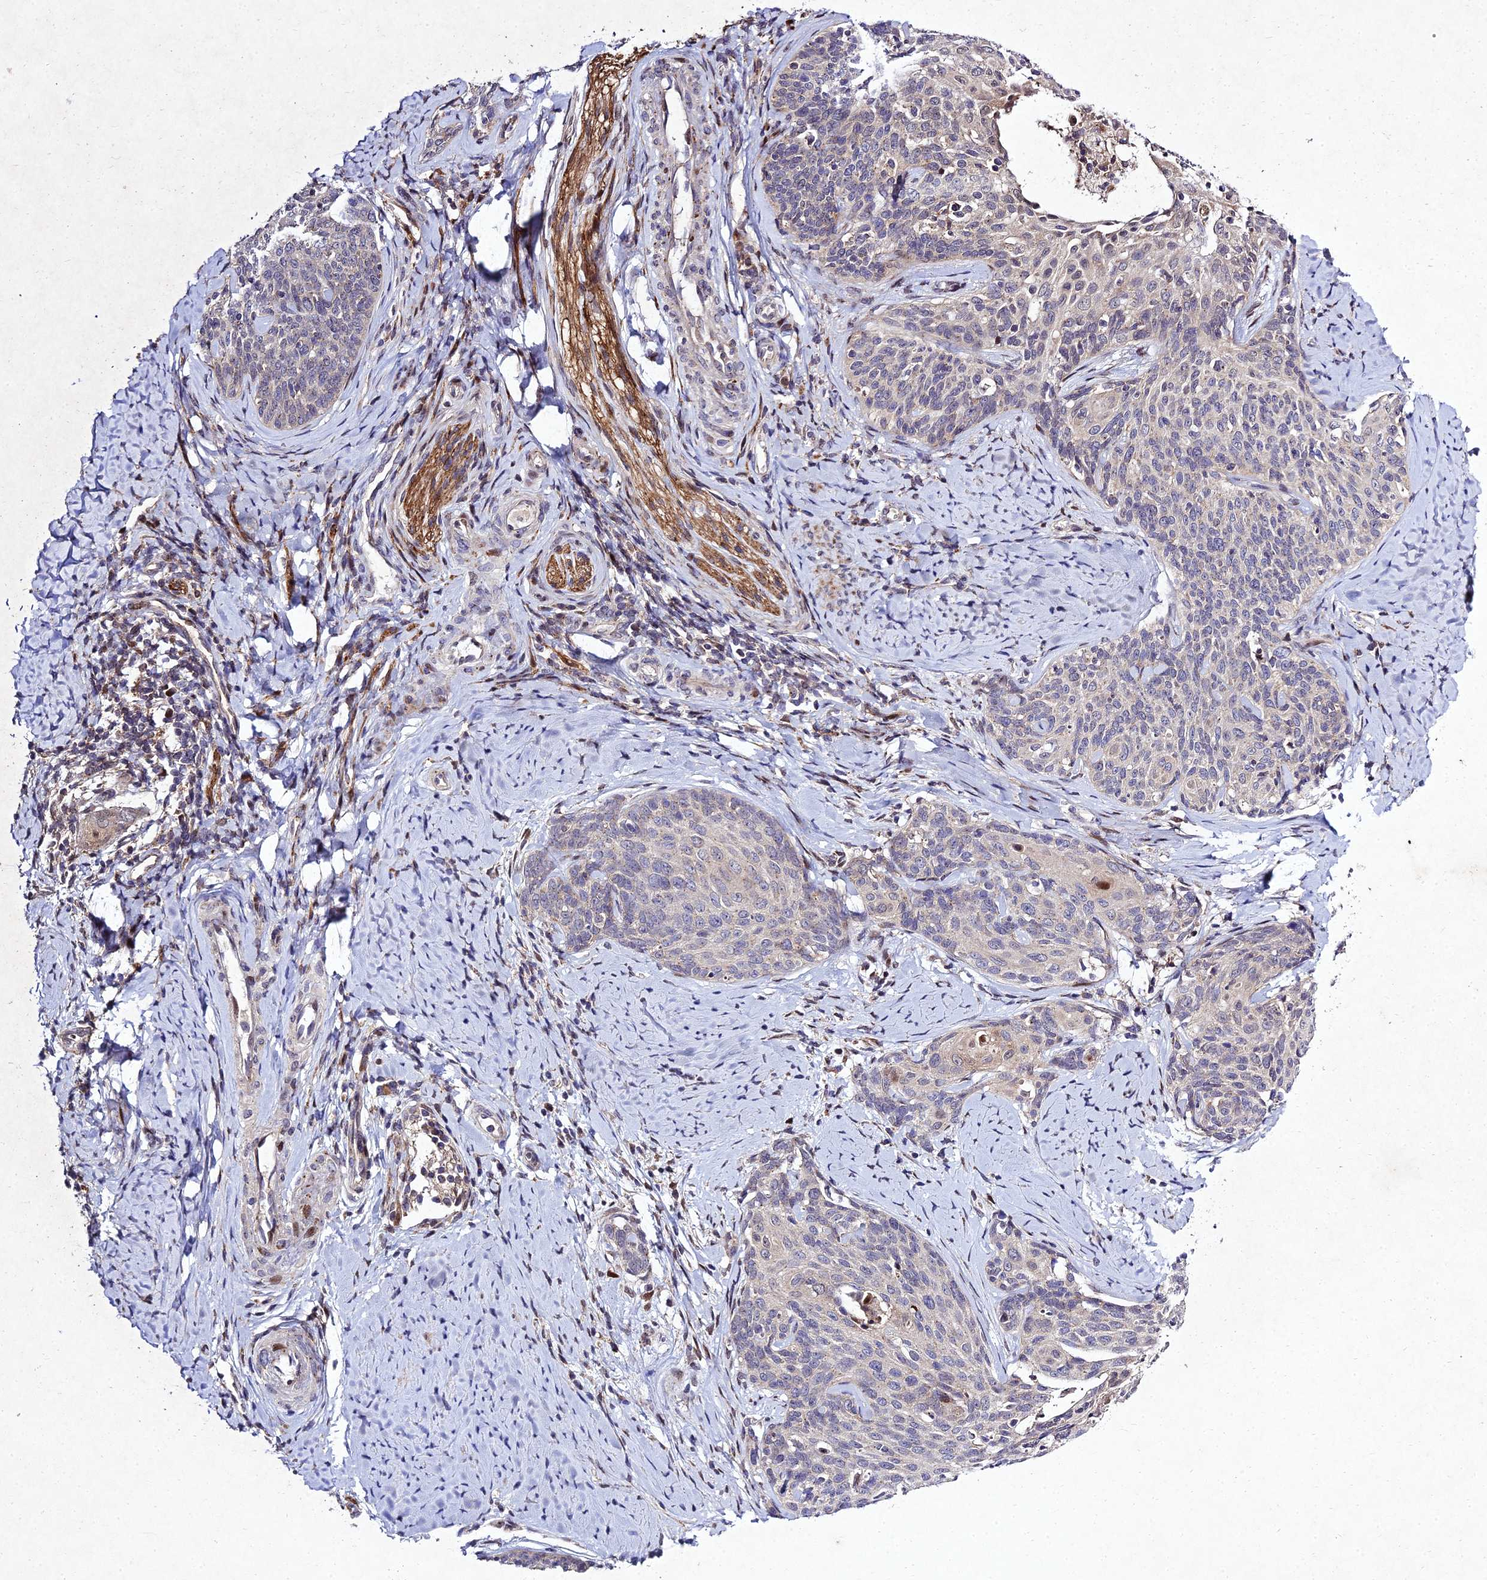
{"staining": {"intensity": "weak", "quantity": "<25%", "location": "cytoplasmic/membranous"}, "tissue": "cervical cancer", "cell_type": "Tumor cells", "image_type": "cancer", "snomed": [{"axis": "morphology", "description": "Squamous cell carcinoma, NOS"}, {"axis": "topography", "description": "Cervix"}], "caption": "A high-resolution image shows IHC staining of cervical squamous cell carcinoma, which exhibits no significant positivity in tumor cells. Brightfield microscopy of immunohistochemistry (IHC) stained with DAB (3,3'-diaminobenzidine) (brown) and hematoxylin (blue), captured at high magnification.", "gene": "MKKS", "patient": {"sex": "female", "age": 50}}